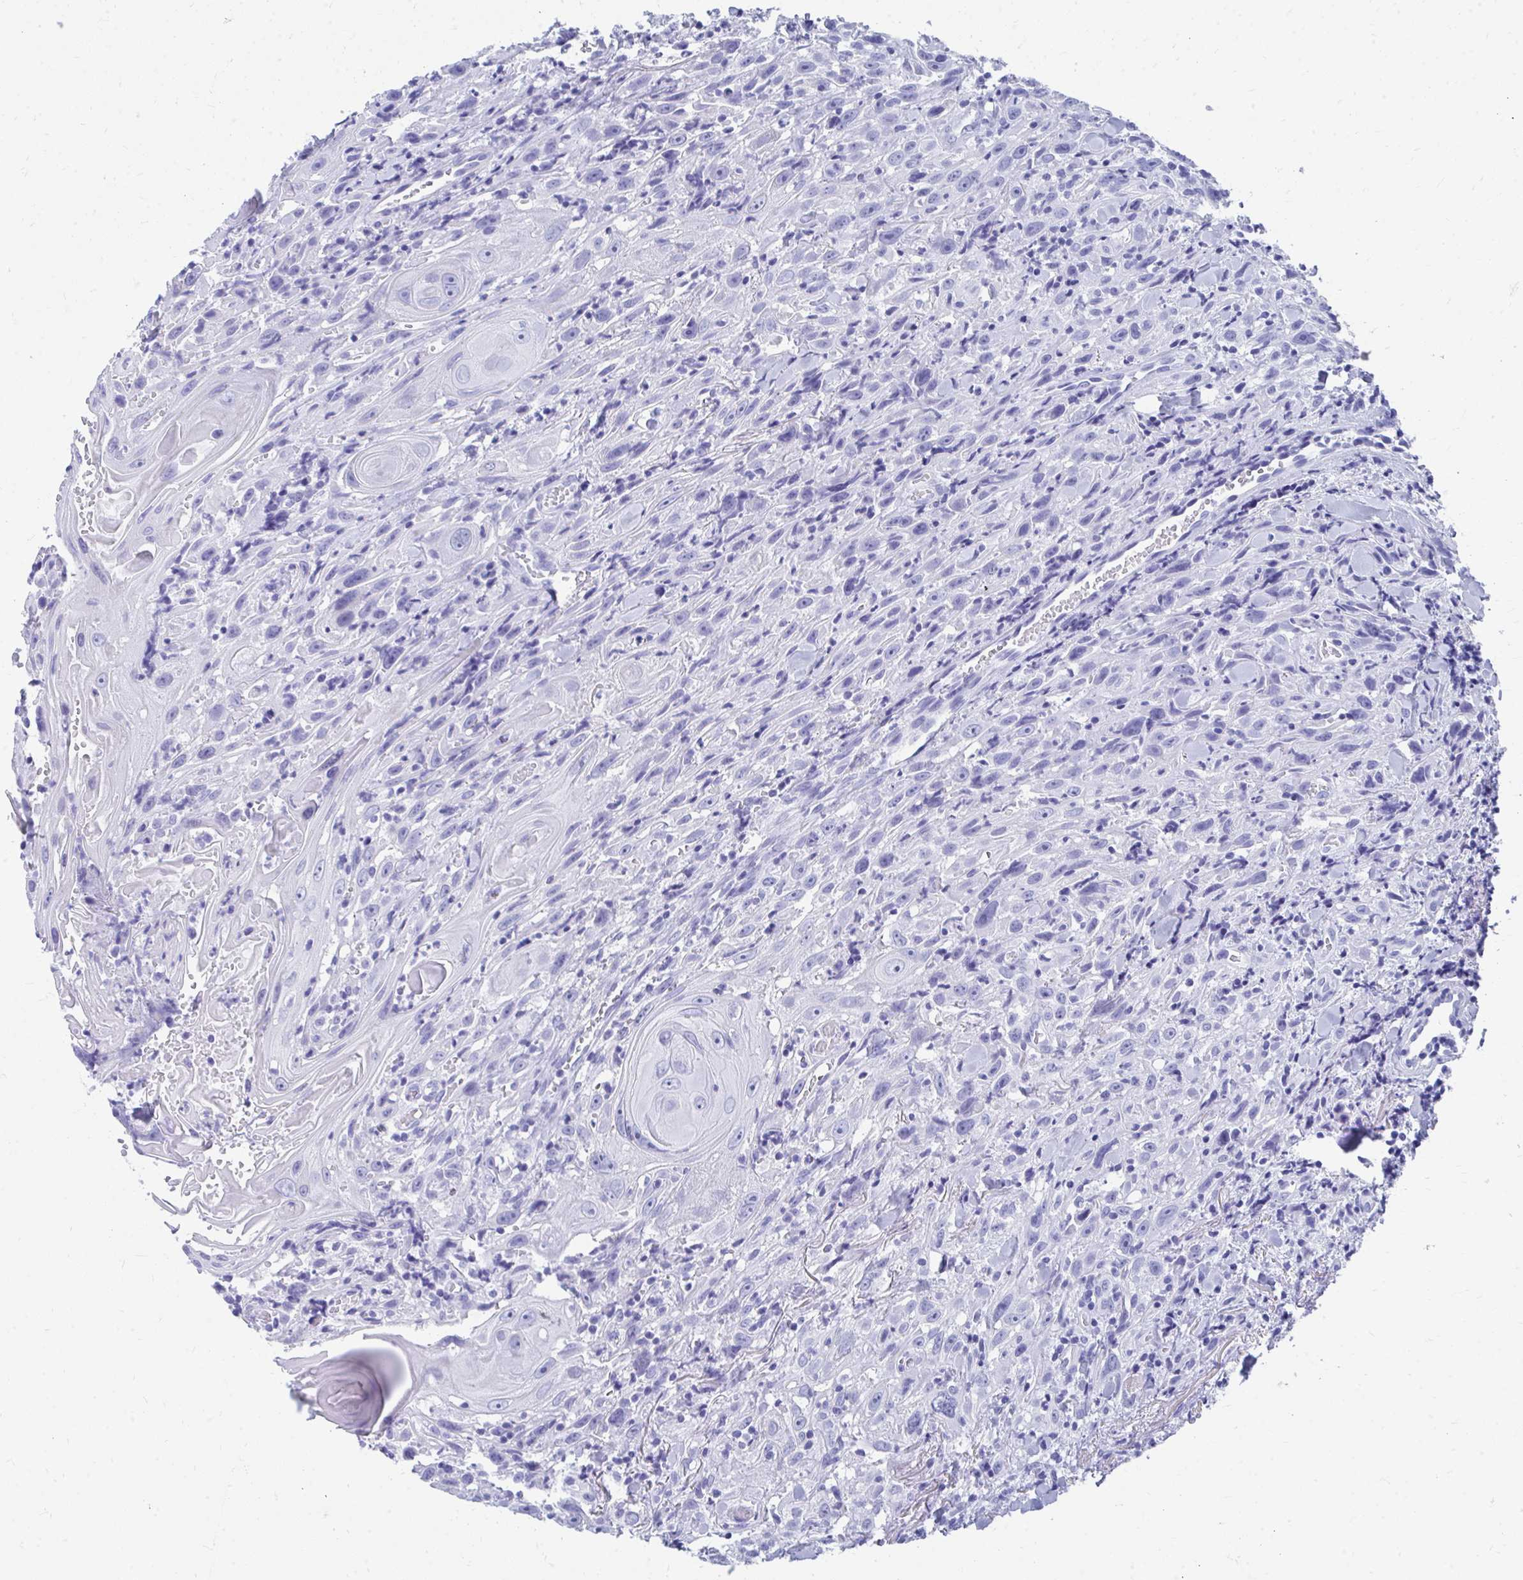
{"staining": {"intensity": "negative", "quantity": "none", "location": "none"}, "tissue": "head and neck cancer", "cell_type": "Tumor cells", "image_type": "cancer", "snomed": [{"axis": "morphology", "description": "Squamous cell carcinoma, NOS"}, {"axis": "topography", "description": "Head-Neck"}], "caption": "DAB (3,3'-diaminobenzidine) immunohistochemical staining of head and neck squamous cell carcinoma exhibits no significant expression in tumor cells.", "gene": "HGD", "patient": {"sex": "female", "age": 95}}